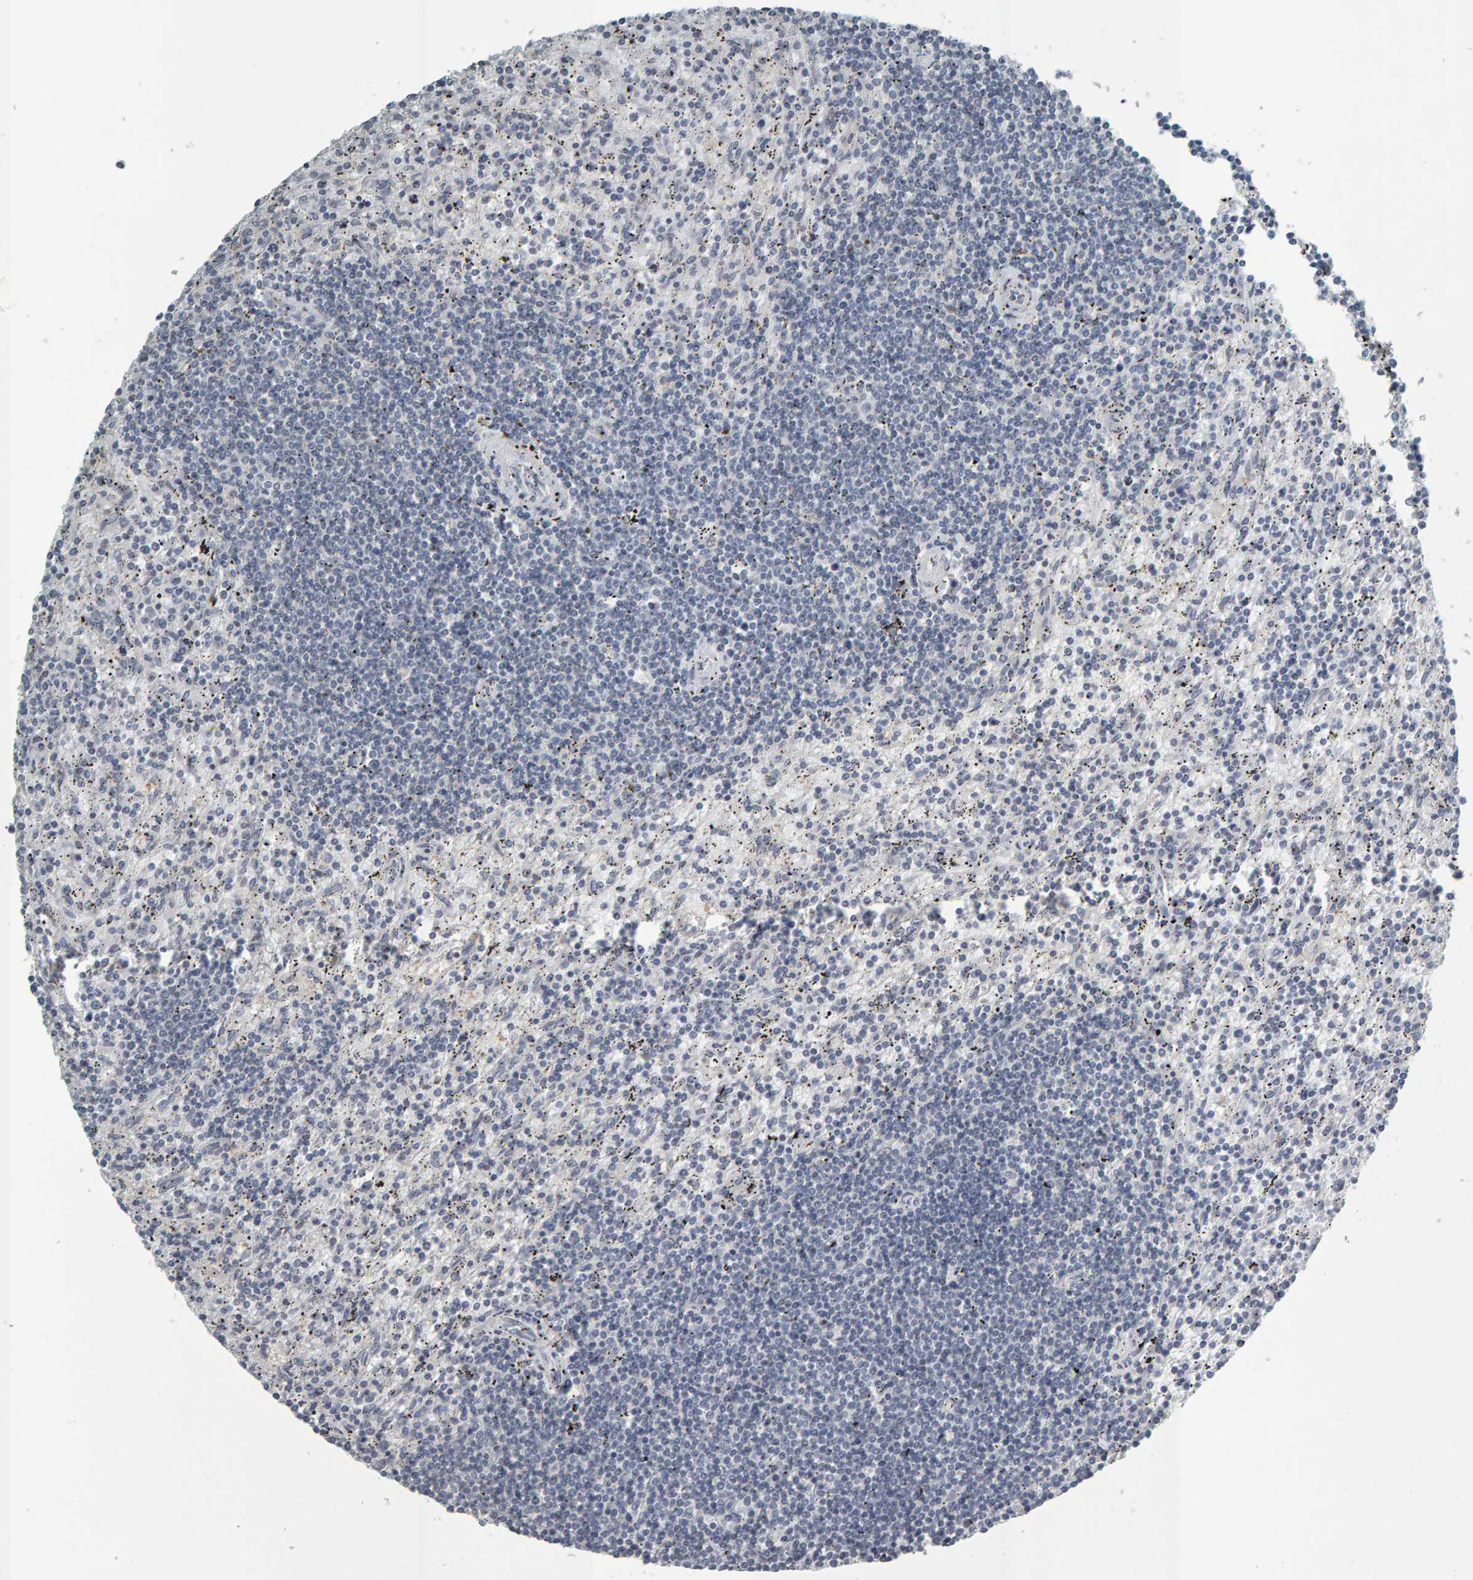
{"staining": {"intensity": "negative", "quantity": "none", "location": "none"}, "tissue": "lymphoma", "cell_type": "Tumor cells", "image_type": "cancer", "snomed": [{"axis": "morphology", "description": "Malignant lymphoma, non-Hodgkin's type, Low grade"}, {"axis": "topography", "description": "Spleen"}], "caption": "This is an IHC micrograph of low-grade malignant lymphoma, non-Hodgkin's type. There is no staining in tumor cells.", "gene": "PYY", "patient": {"sex": "male", "age": 76}}